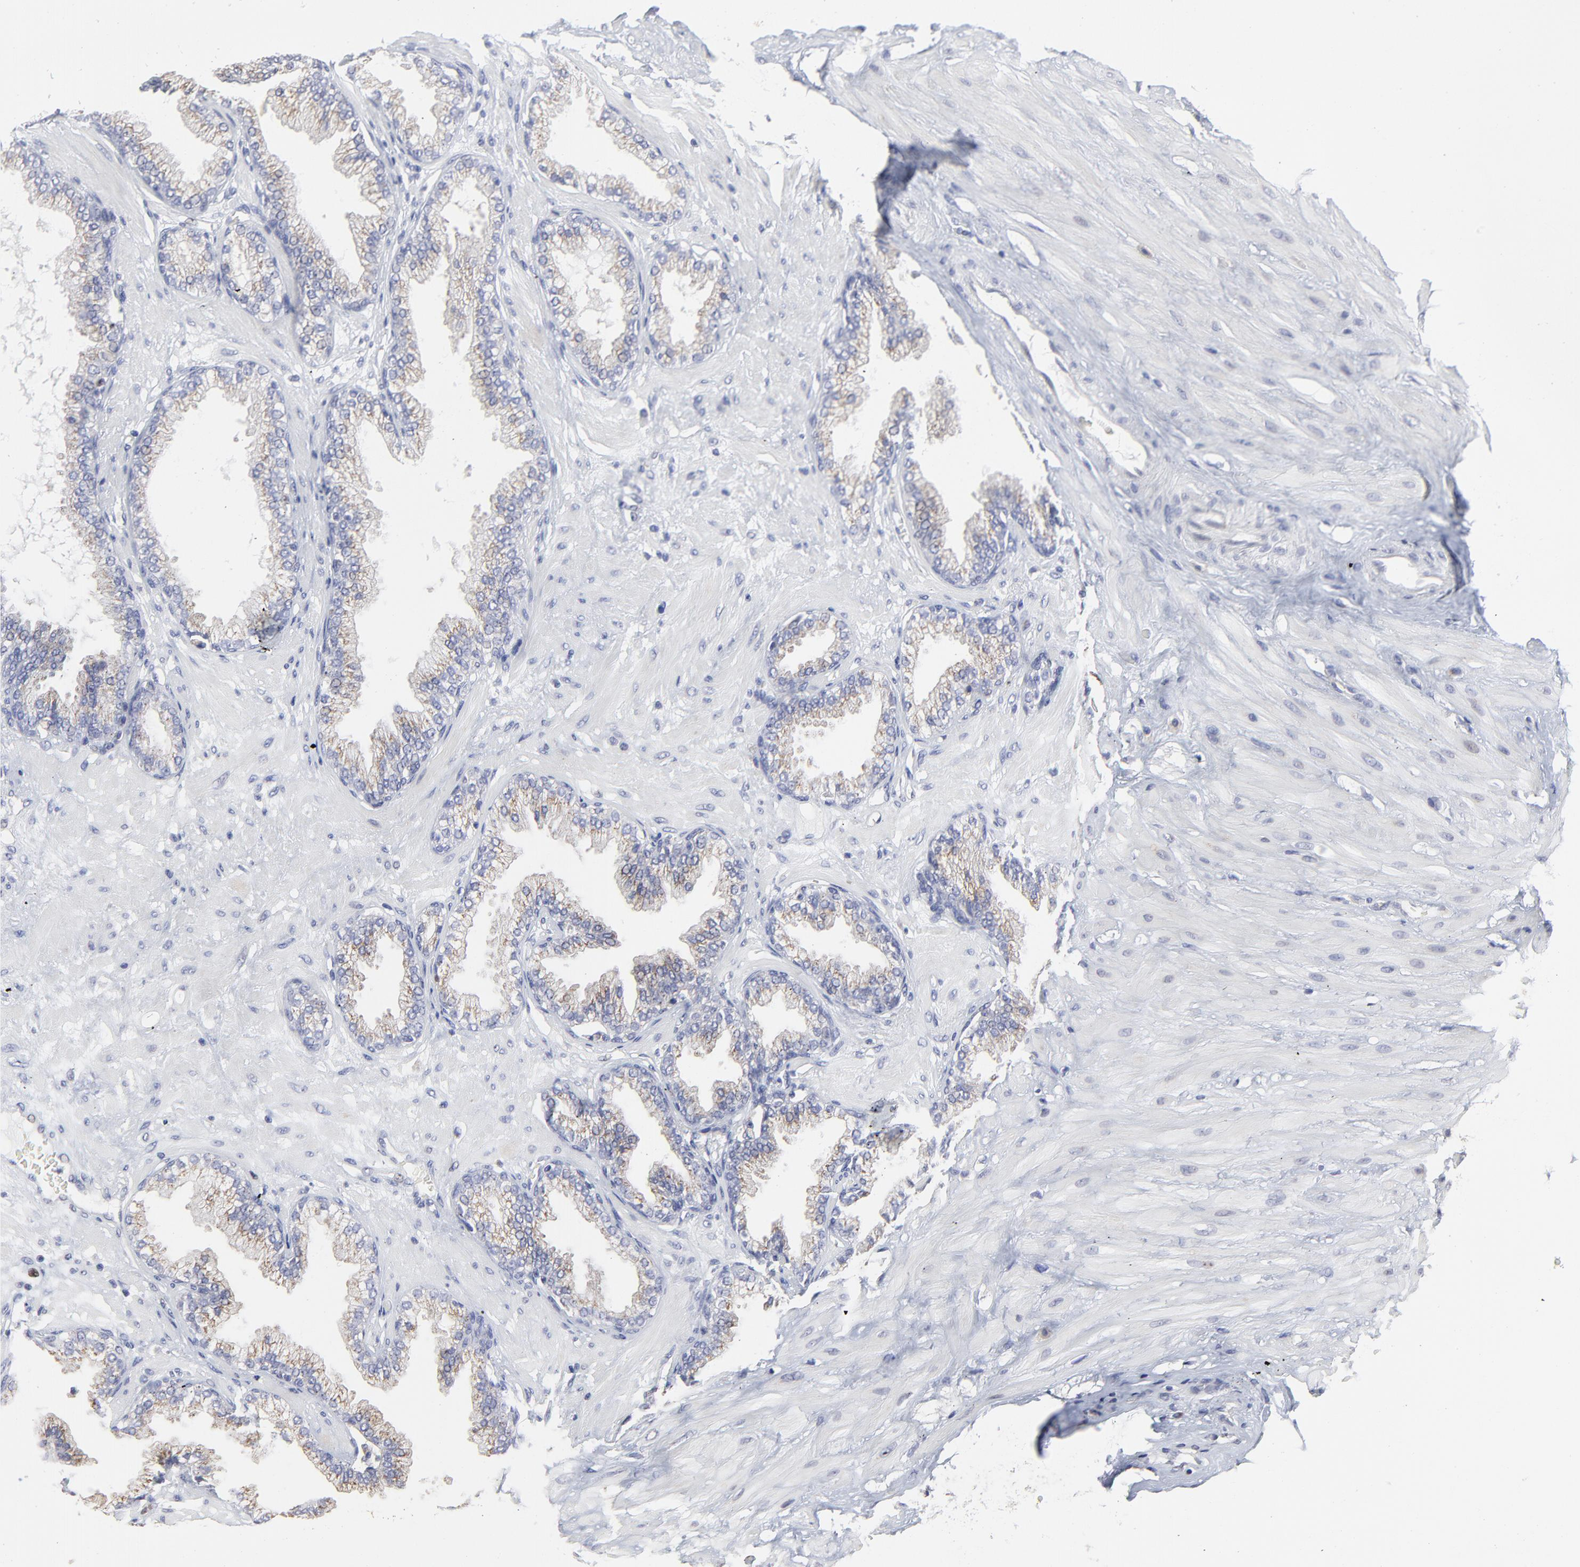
{"staining": {"intensity": "weak", "quantity": "25%-75%", "location": "cytoplasmic/membranous"}, "tissue": "prostate", "cell_type": "Glandular cells", "image_type": "normal", "snomed": [{"axis": "morphology", "description": "Normal tissue, NOS"}, {"axis": "topography", "description": "Prostate"}], "caption": "The image reveals a brown stain indicating the presence of a protein in the cytoplasmic/membranous of glandular cells in prostate. The protein is stained brown, and the nuclei are stained in blue (DAB (3,3'-diaminobenzidine) IHC with brightfield microscopy, high magnification).", "gene": "NCAPH", "patient": {"sex": "male", "age": 64}}